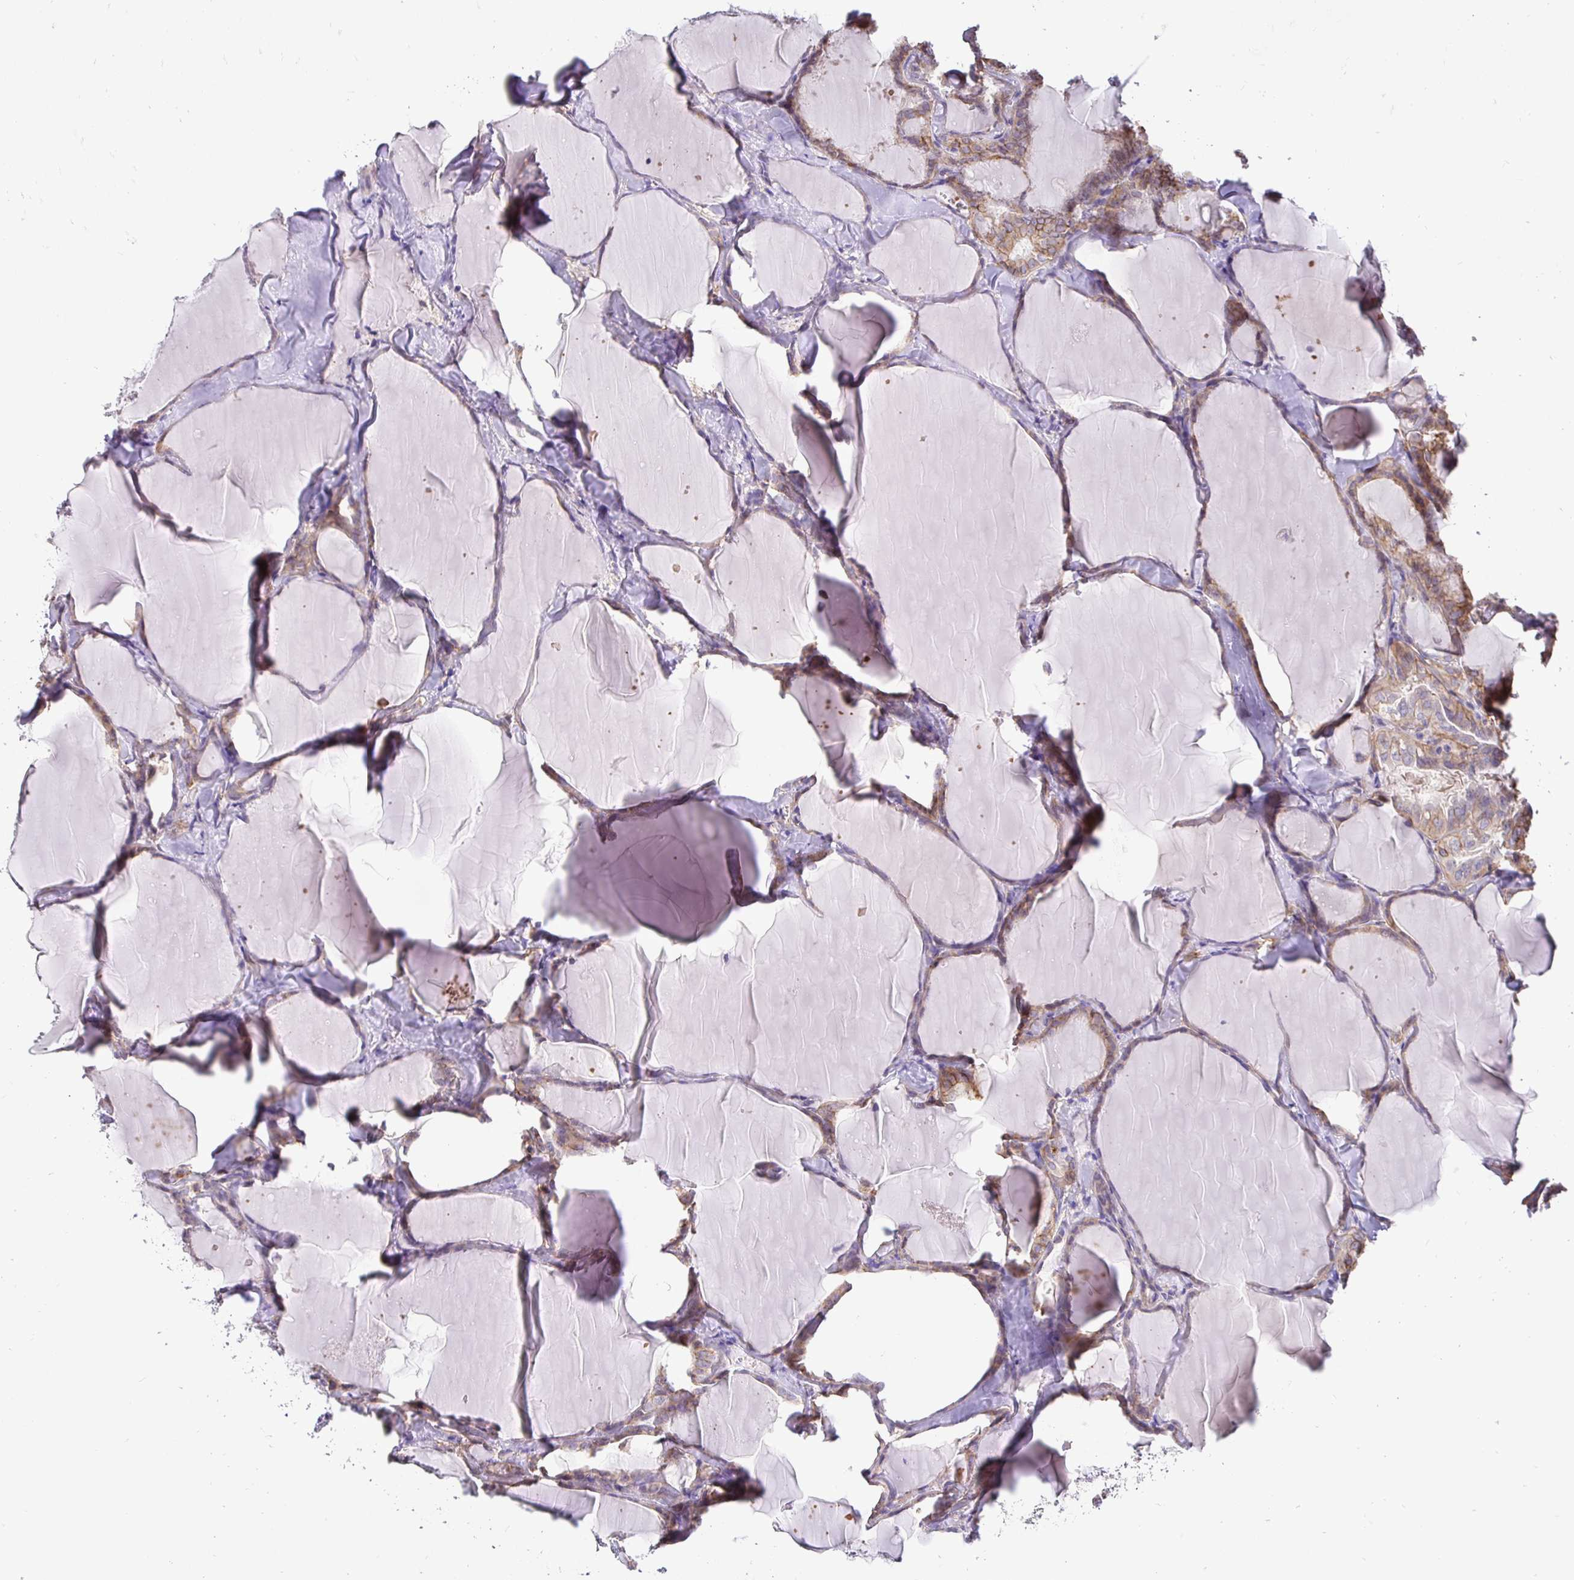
{"staining": {"intensity": "weak", "quantity": "25%-75%", "location": "cytoplasmic/membranous"}, "tissue": "thyroid cancer", "cell_type": "Tumor cells", "image_type": "cancer", "snomed": [{"axis": "morphology", "description": "Papillary adenocarcinoma, NOS"}, {"axis": "topography", "description": "Thyroid gland"}], "caption": "Tumor cells show low levels of weak cytoplasmic/membranous positivity in about 25%-75% of cells in thyroid cancer.", "gene": "SLC9A1", "patient": {"sex": "male", "age": 30}}